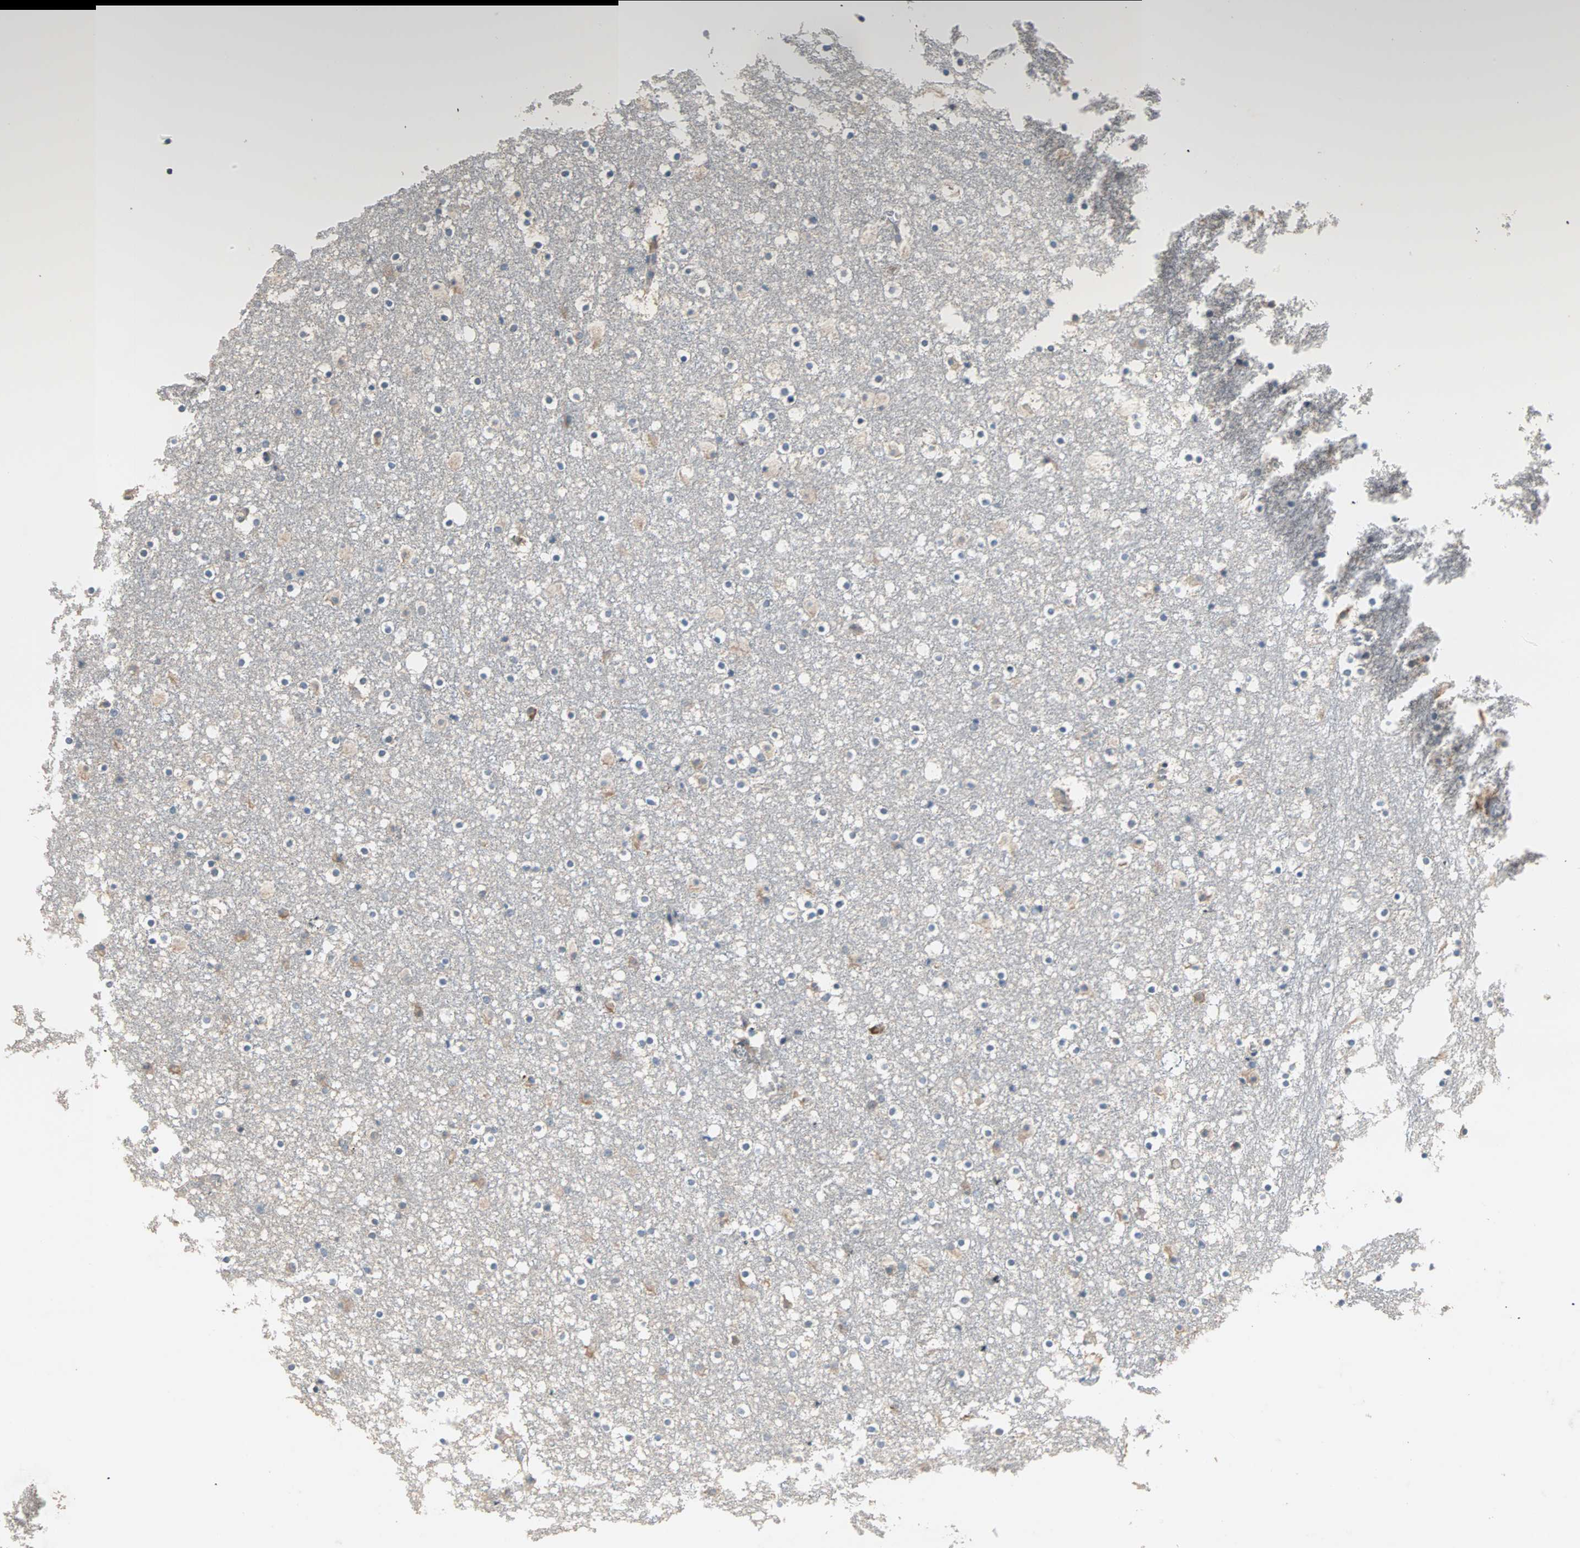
{"staining": {"intensity": "weak", "quantity": "25%-75%", "location": "cytoplasmic/membranous"}, "tissue": "caudate", "cell_type": "Glial cells", "image_type": "normal", "snomed": [{"axis": "morphology", "description": "Normal tissue, NOS"}, {"axis": "topography", "description": "Lateral ventricle wall"}], "caption": "Immunohistochemistry (IHC) of unremarkable caudate displays low levels of weak cytoplasmic/membranous staining in about 25%-75% of glial cells.", "gene": "TTF2", "patient": {"sex": "male", "age": 45}}